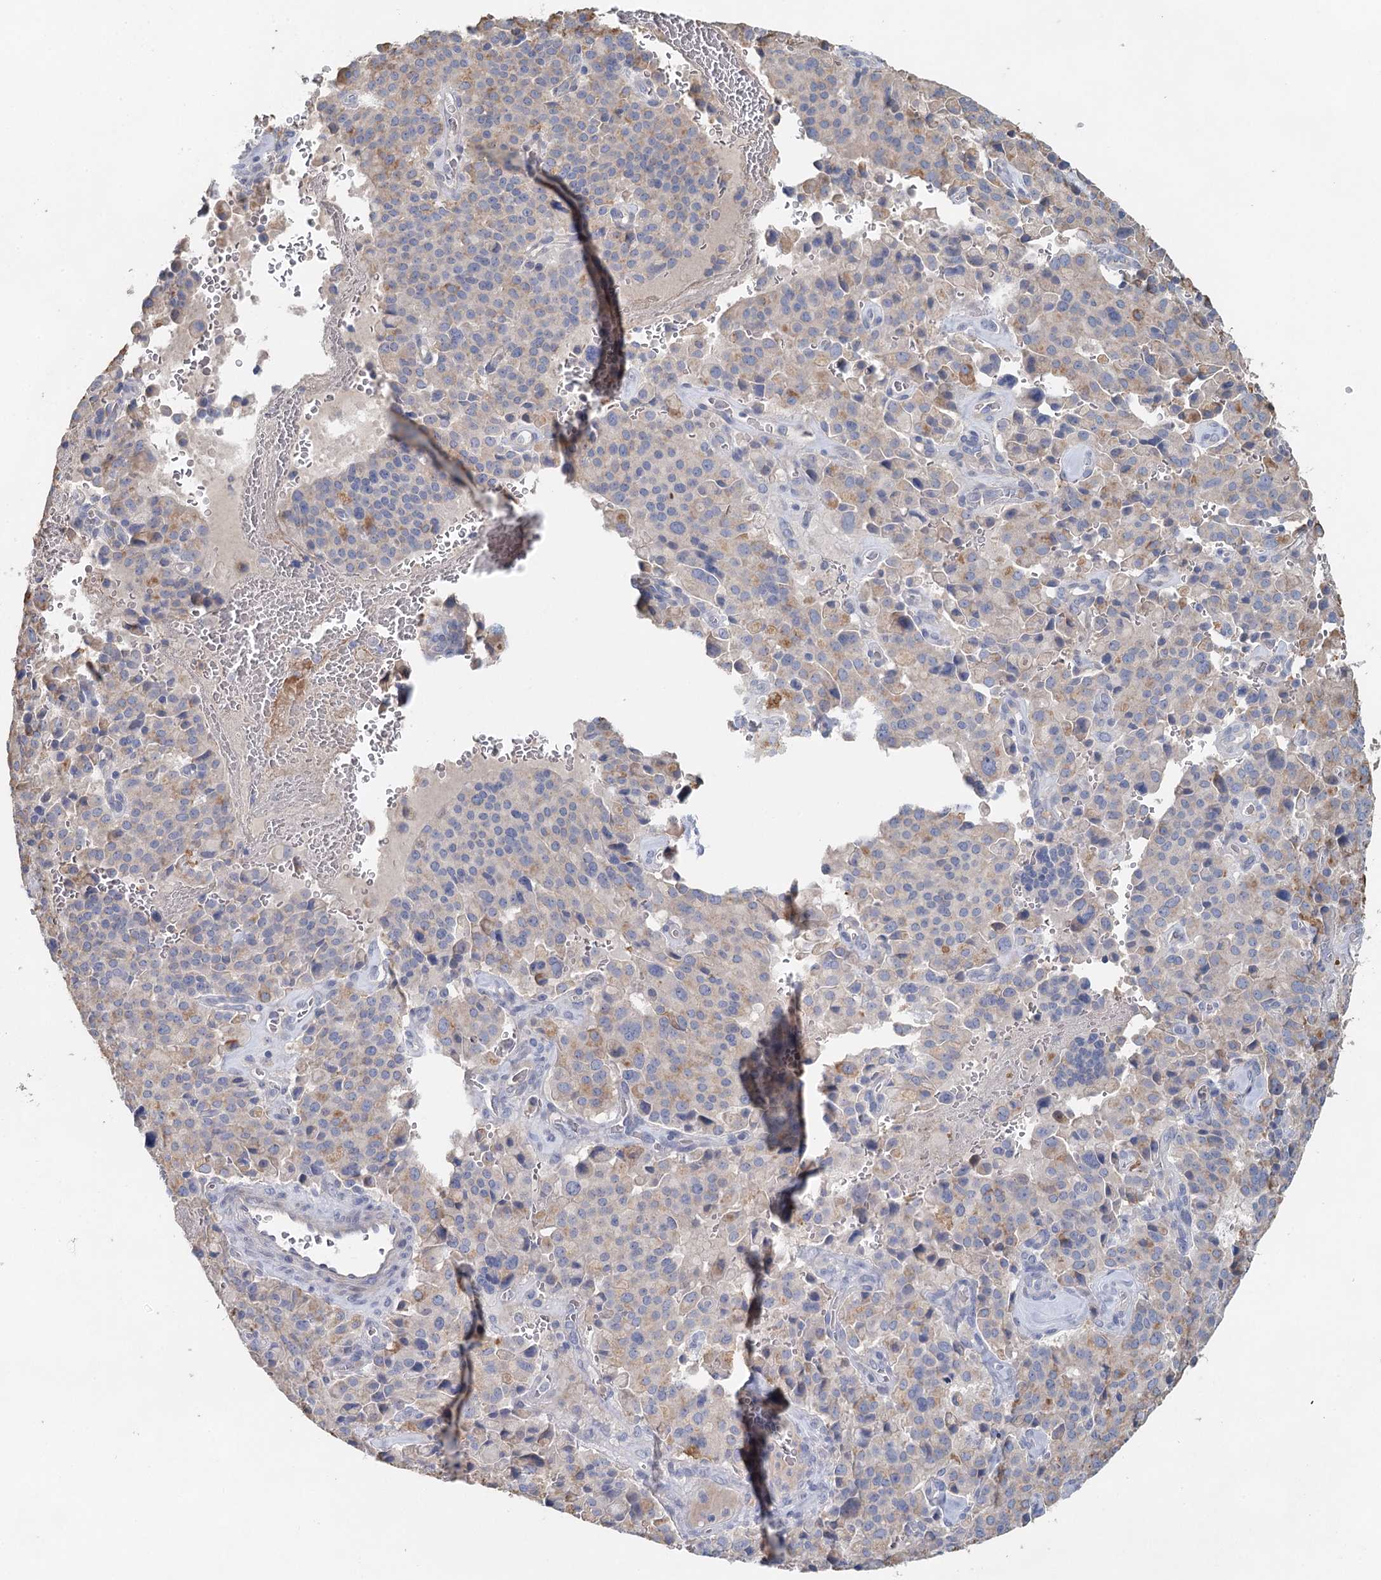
{"staining": {"intensity": "moderate", "quantity": "<25%", "location": "cytoplasmic/membranous"}, "tissue": "pancreatic cancer", "cell_type": "Tumor cells", "image_type": "cancer", "snomed": [{"axis": "morphology", "description": "Adenocarcinoma, NOS"}, {"axis": "topography", "description": "Pancreas"}], "caption": "Immunohistochemistry (IHC) image of neoplastic tissue: human pancreatic adenocarcinoma stained using immunohistochemistry demonstrates low levels of moderate protein expression localized specifically in the cytoplasmic/membranous of tumor cells, appearing as a cytoplasmic/membranous brown color.", "gene": "MYL6B", "patient": {"sex": "male", "age": 65}}